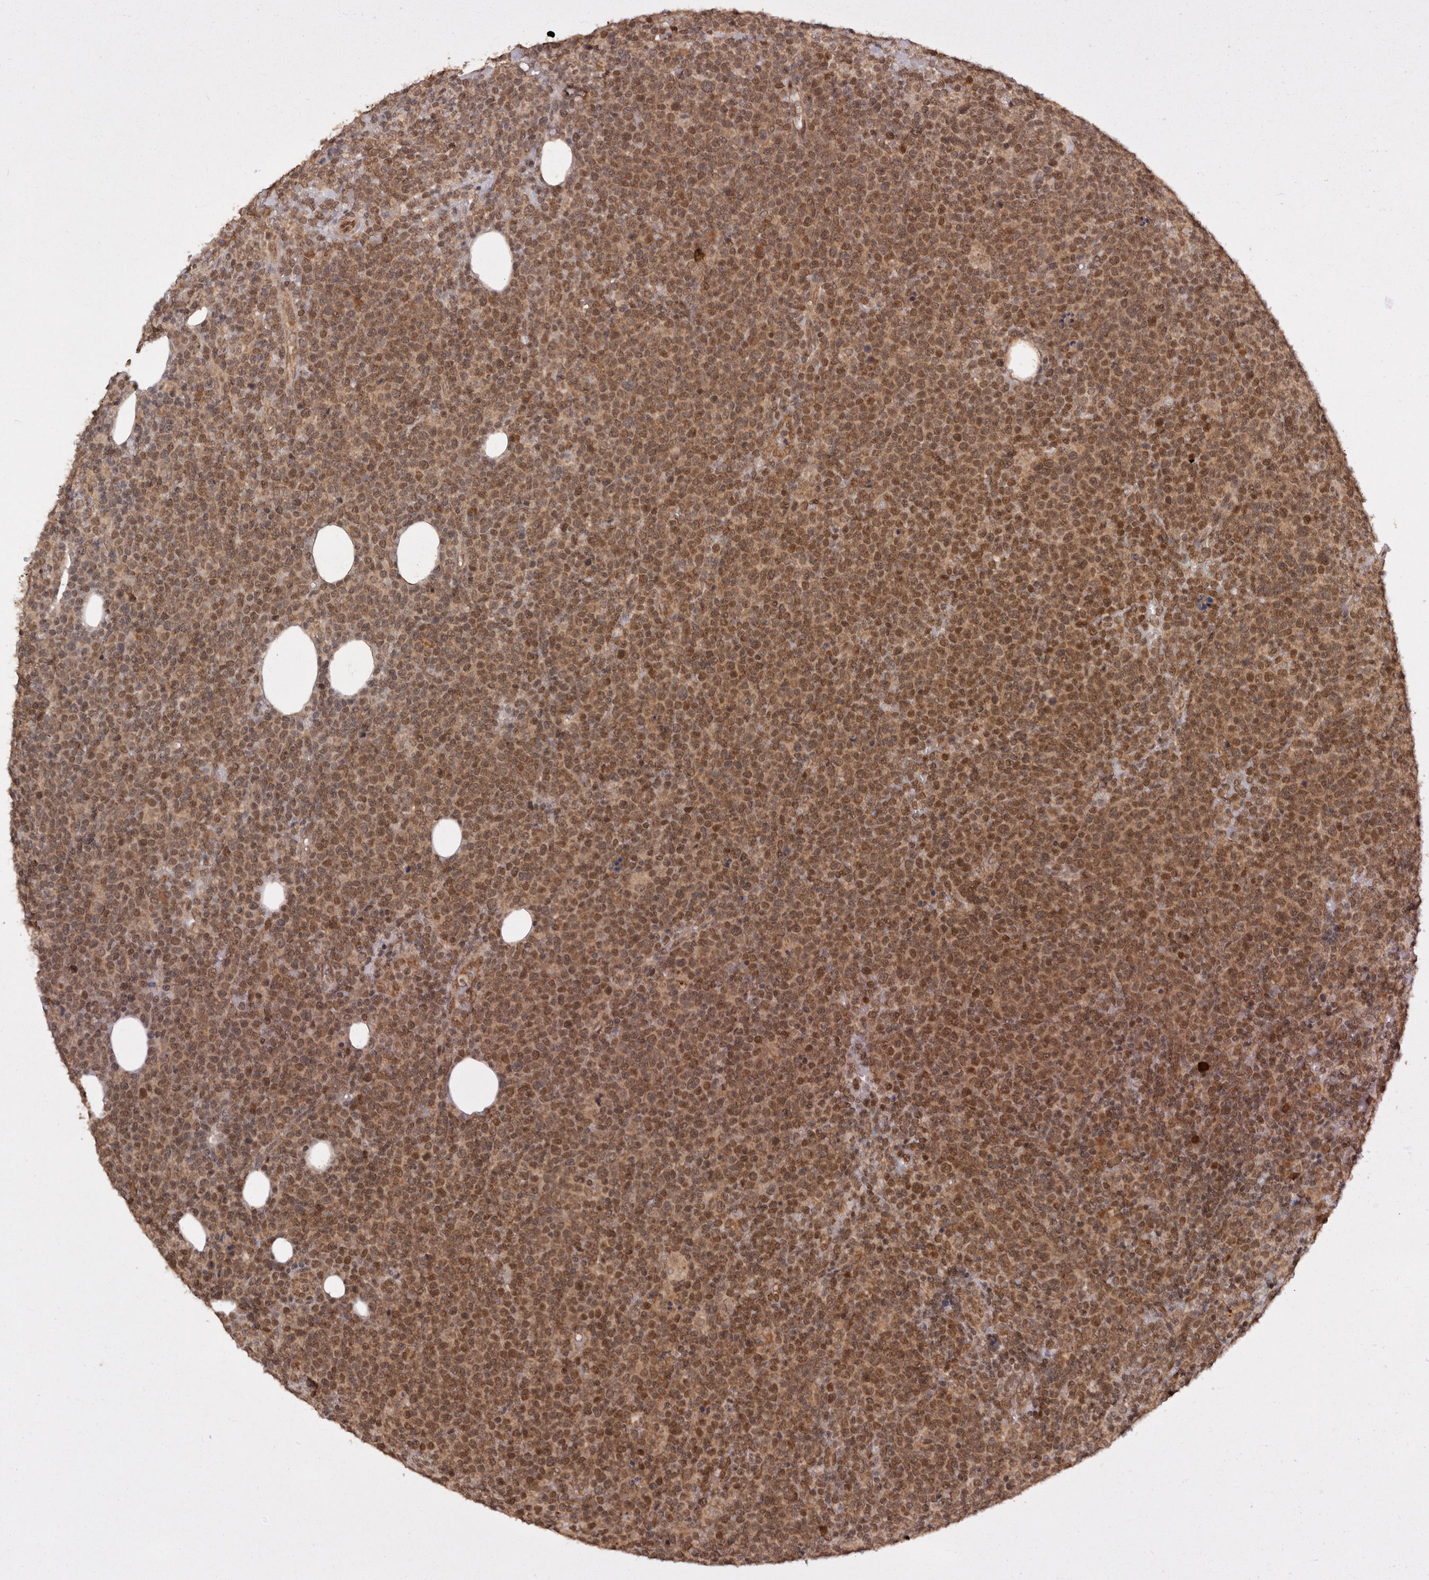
{"staining": {"intensity": "moderate", "quantity": ">75%", "location": "cytoplasmic/membranous,nuclear"}, "tissue": "lymphoma", "cell_type": "Tumor cells", "image_type": "cancer", "snomed": [{"axis": "morphology", "description": "Malignant lymphoma, non-Hodgkin's type, High grade"}, {"axis": "topography", "description": "Lymph node"}], "caption": "A photomicrograph of high-grade malignant lymphoma, non-Hodgkin's type stained for a protein displays moderate cytoplasmic/membranous and nuclear brown staining in tumor cells.", "gene": "TARS2", "patient": {"sex": "male", "age": 61}}